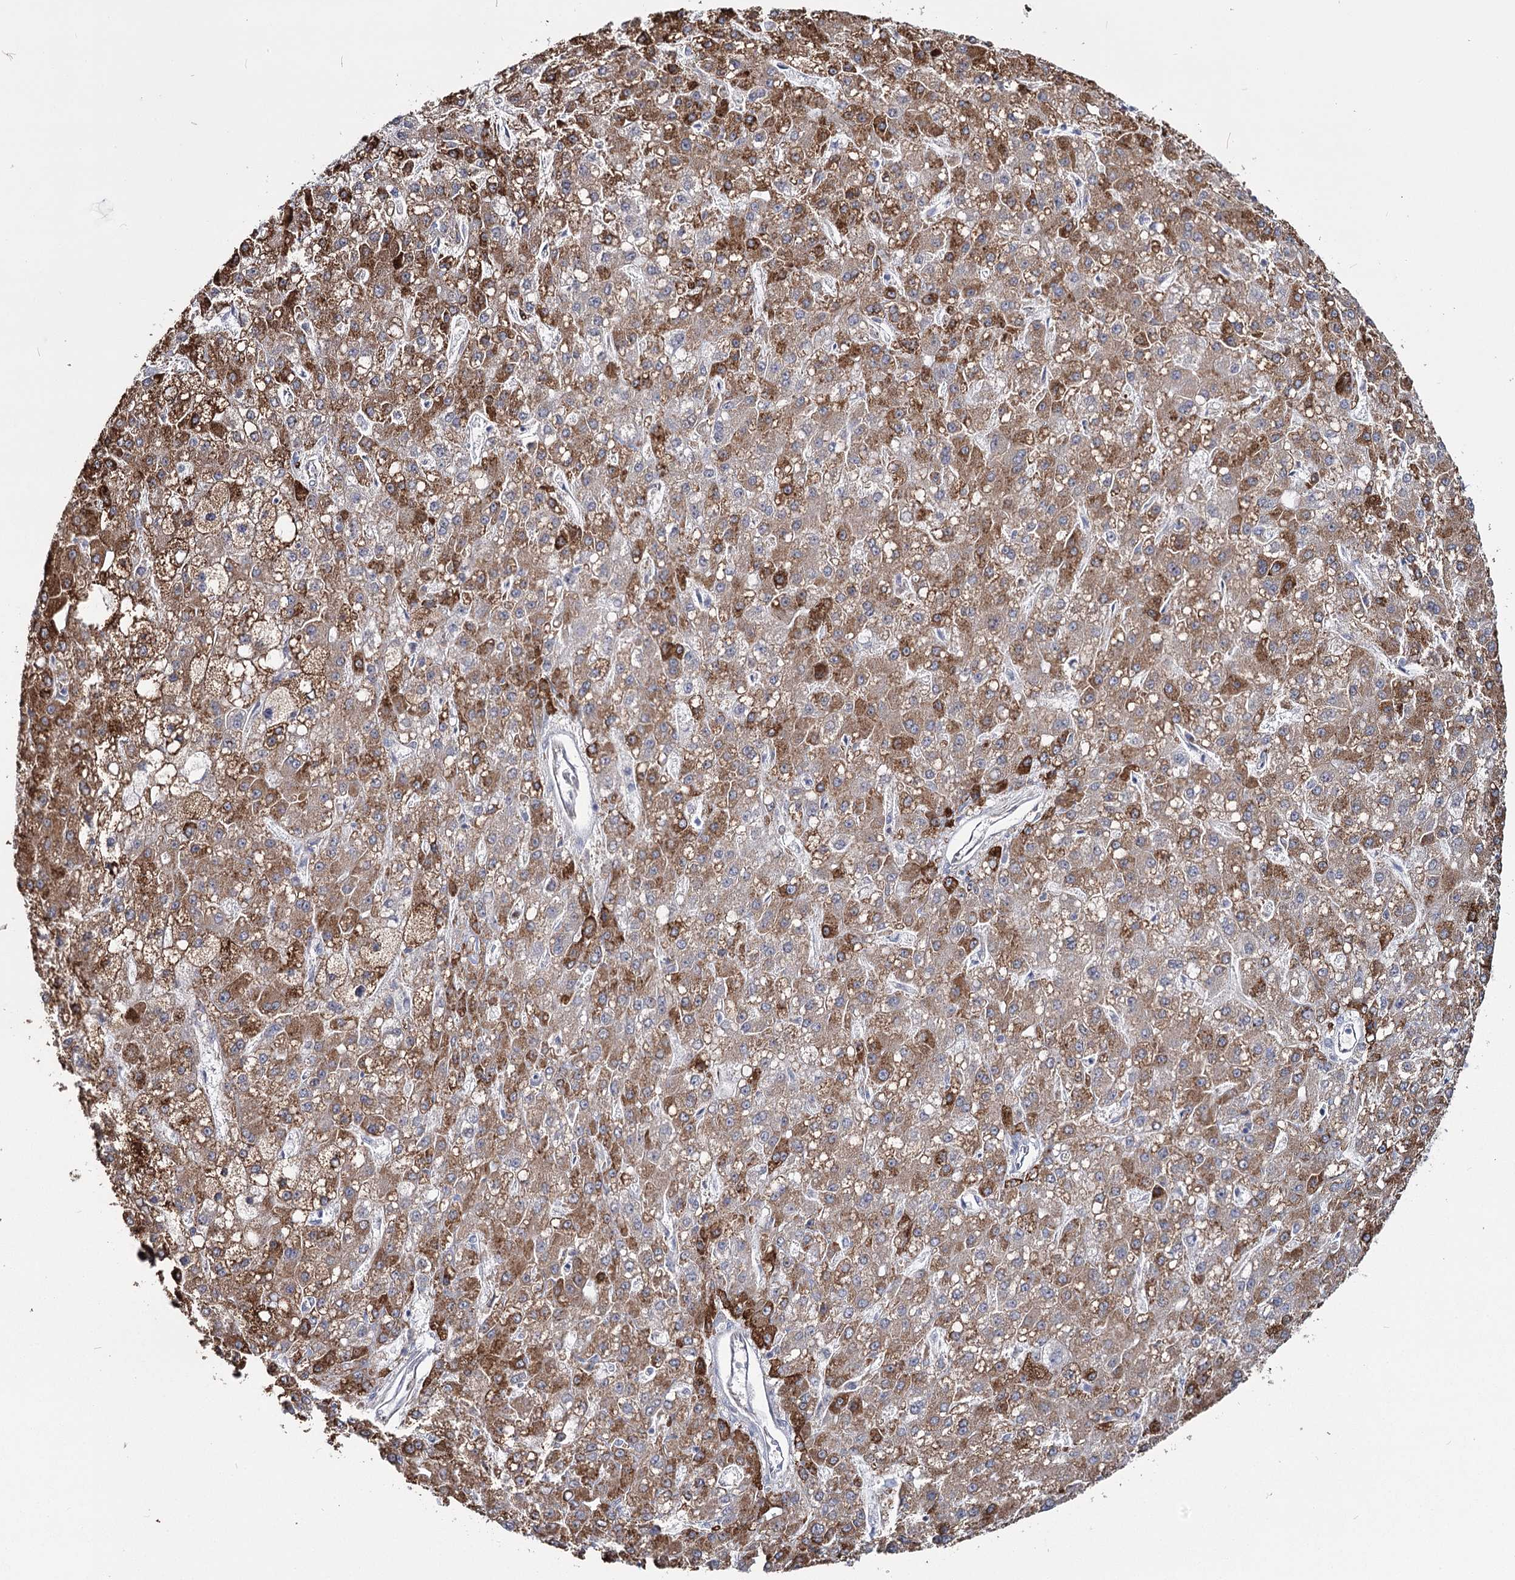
{"staining": {"intensity": "moderate", "quantity": ">75%", "location": "cytoplasmic/membranous"}, "tissue": "liver cancer", "cell_type": "Tumor cells", "image_type": "cancer", "snomed": [{"axis": "morphology", "description": "Carcinoma, Hepatocellular, NOS"}, {"axis": "topography", "description": "Liver"}], "caption": "Tumor cells demonstrate medium levels of moderate cytoplasmic/membranous positivity in about >75% of cells in human liver cancer.", "gene": "ZCCHC9", "patient": {"sex": "male", "age": 67}}